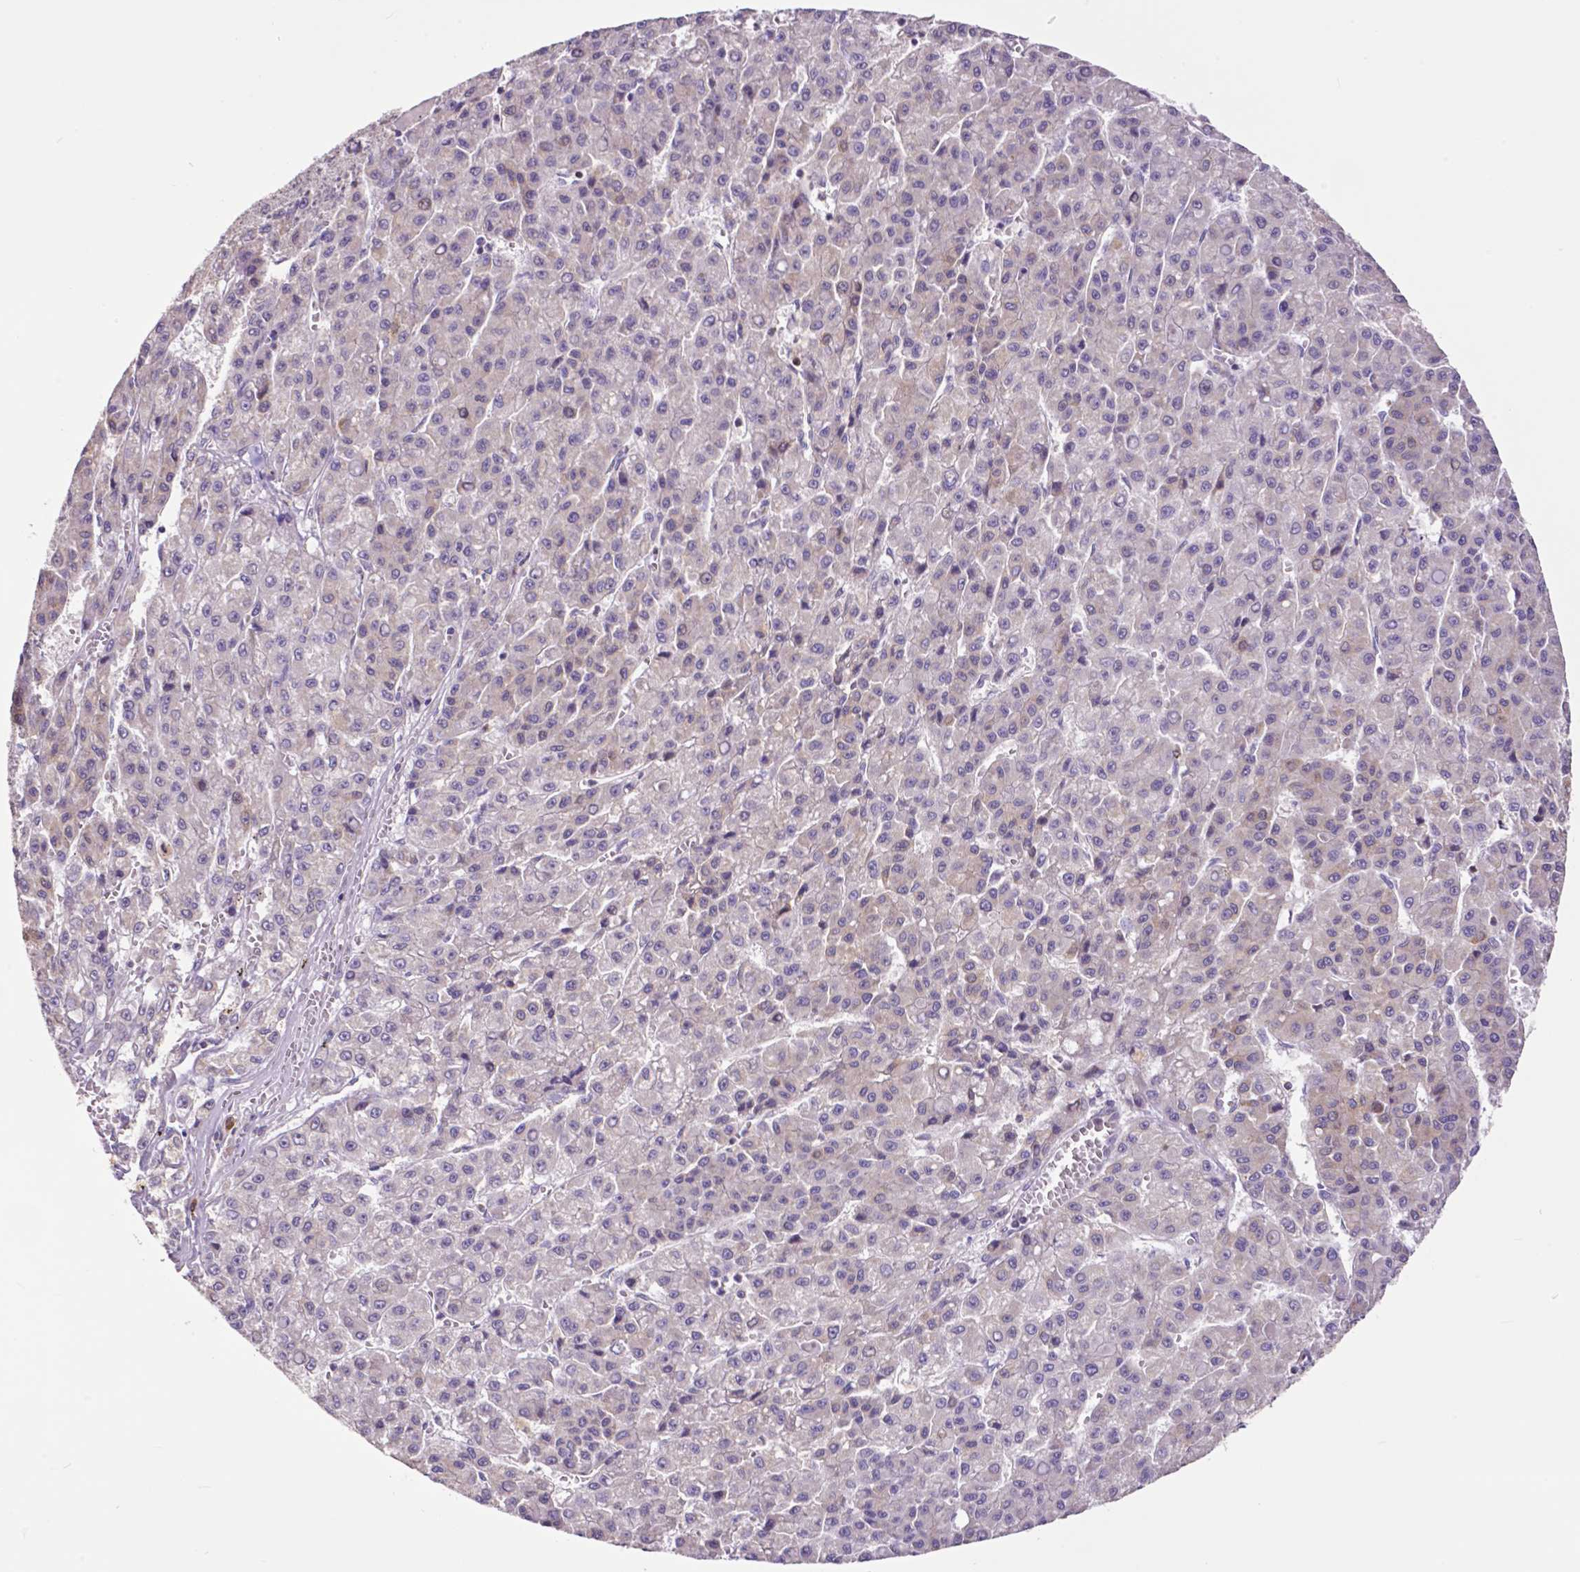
{"staining": {"intensity": "moderate", "quantity": "<25%", "location": "cytoplasmic/membranous"}, "tissue": "liver cancer", "cell_type": "Tumor cells", "image_type": "cancer", "snomed": [{"axis": "morphology", "description": "Carcinoma, Hepatocellular, NOS"}, {"axis": "topography", "description": "Liver"}], "caption": "Brown immunohistochemical staining in liver cancer exhibits moderate cytoplasmic/membranous positivity in about <25% of tumor cells.", "gene": "MCL1", "patient": {"sex": "male", "age": 70}}